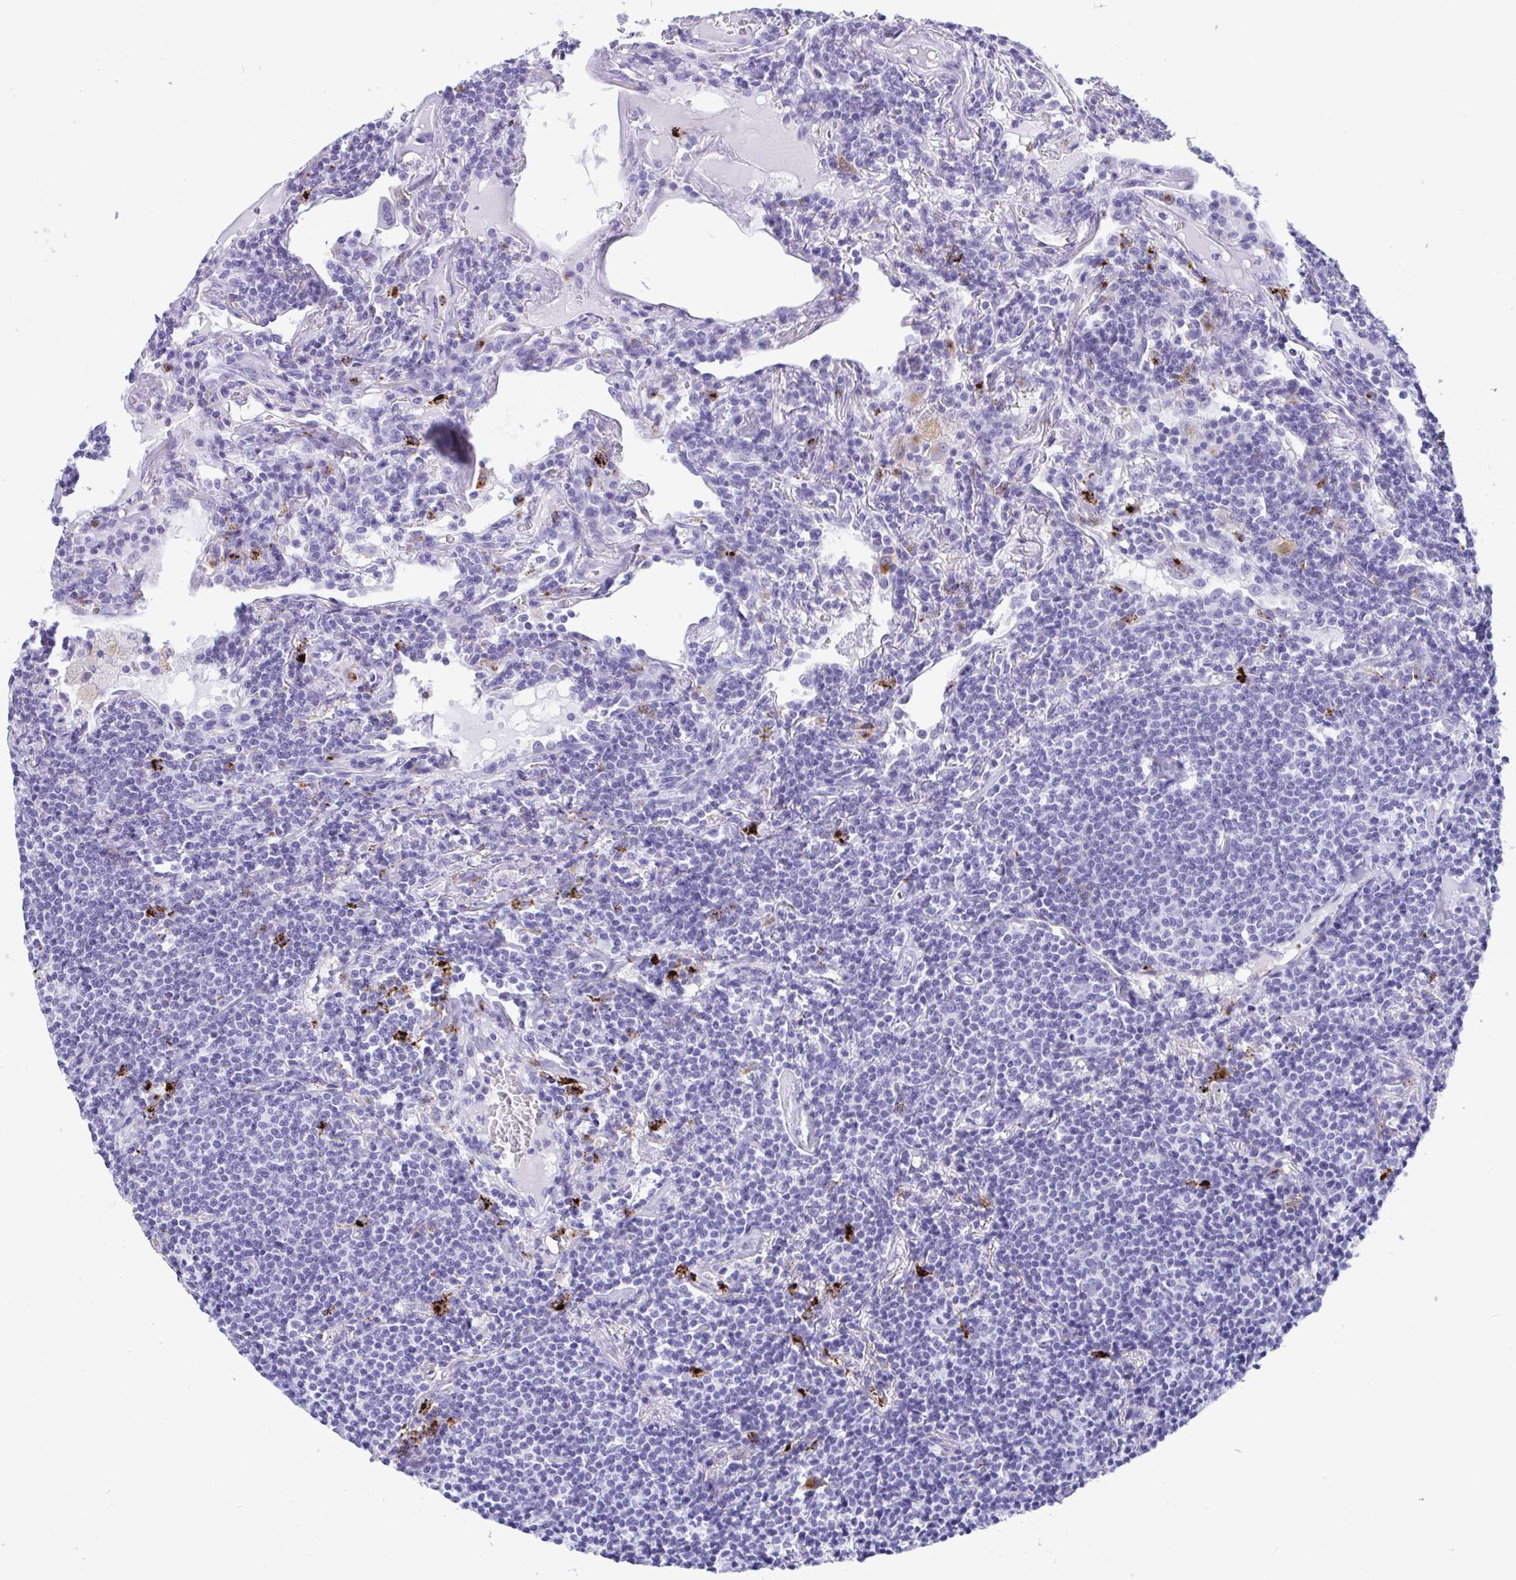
{"staining": {"intensity": "negative", "quantity": "none", "location": "none"}, "tissue": "lymphoma", "cell_type": "Tumor cells", "image_type": "cancer", "snomed": [{"axis": "morphology", "description": "Malignant lymphoma, non-Hodgkin's type, Low grade"}, {"axis": "topography", "description": "Lung"}], "caption": "Immunohistochemical staining of lymphoma demonstrates no significant staining in tumor cells.", "gene": "CPVL", "patient": {"sex": "female", "age": 71}}